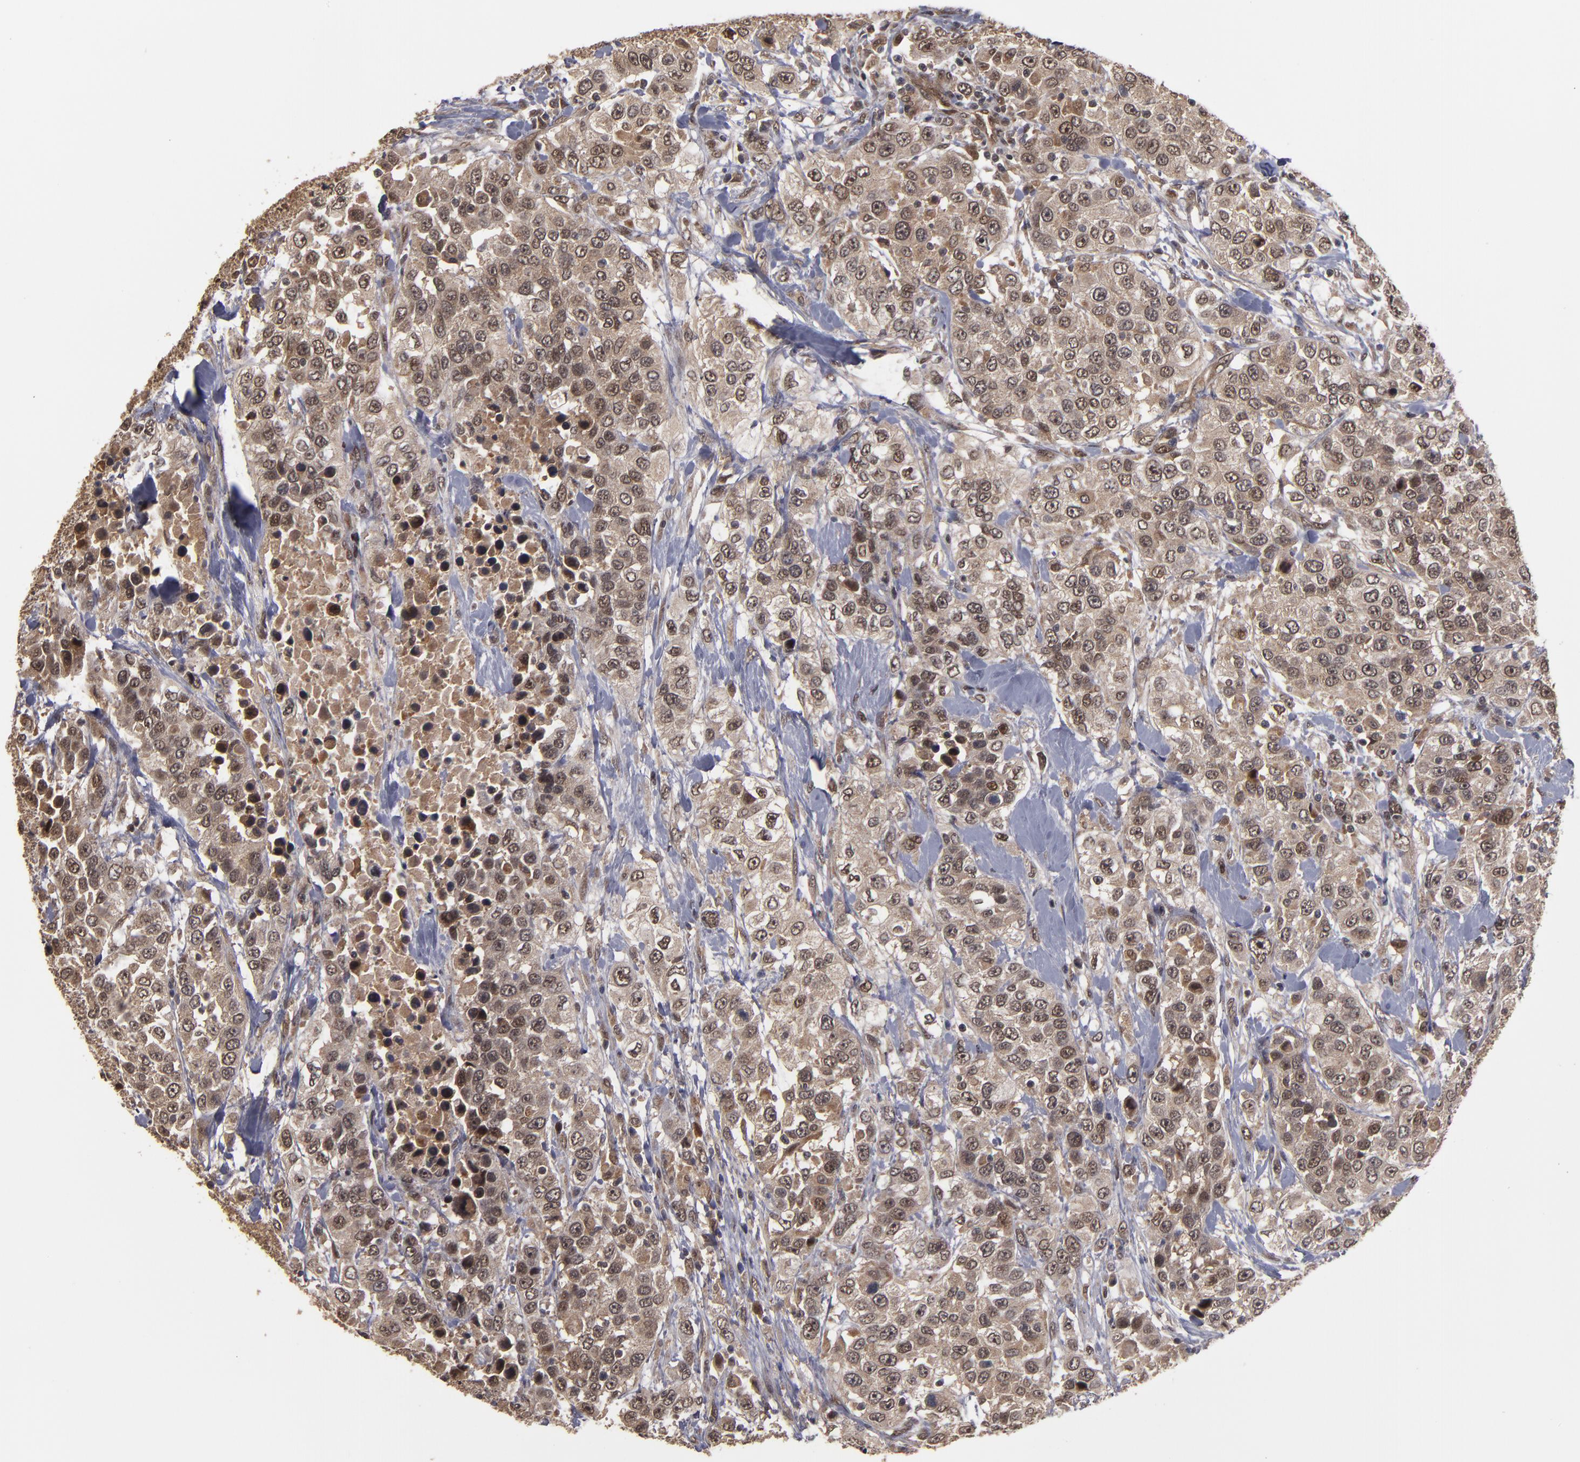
{"staining": {"intensity": "moderate", "quantity": ">75%", "location": "cytoplasmic/membranous"}, "tissue": "urothelial cancer", "cell_type": "Tumor cells", "image_type": "cancer", "snomed": [{"axis": "morphology", "description": "Urothelial carcinoma, High grade"}, {"axis": "topography", "description": "Urinary bladder"}], "caption": "Immunohistochemical staining of high-grade urothelial carcinoma reveals moderate cytoplasmic/membranous protein staining in approximately >75% of tumor cells.", "gene": "CUL5", "patient": {"sex": "female", "age": 80}}